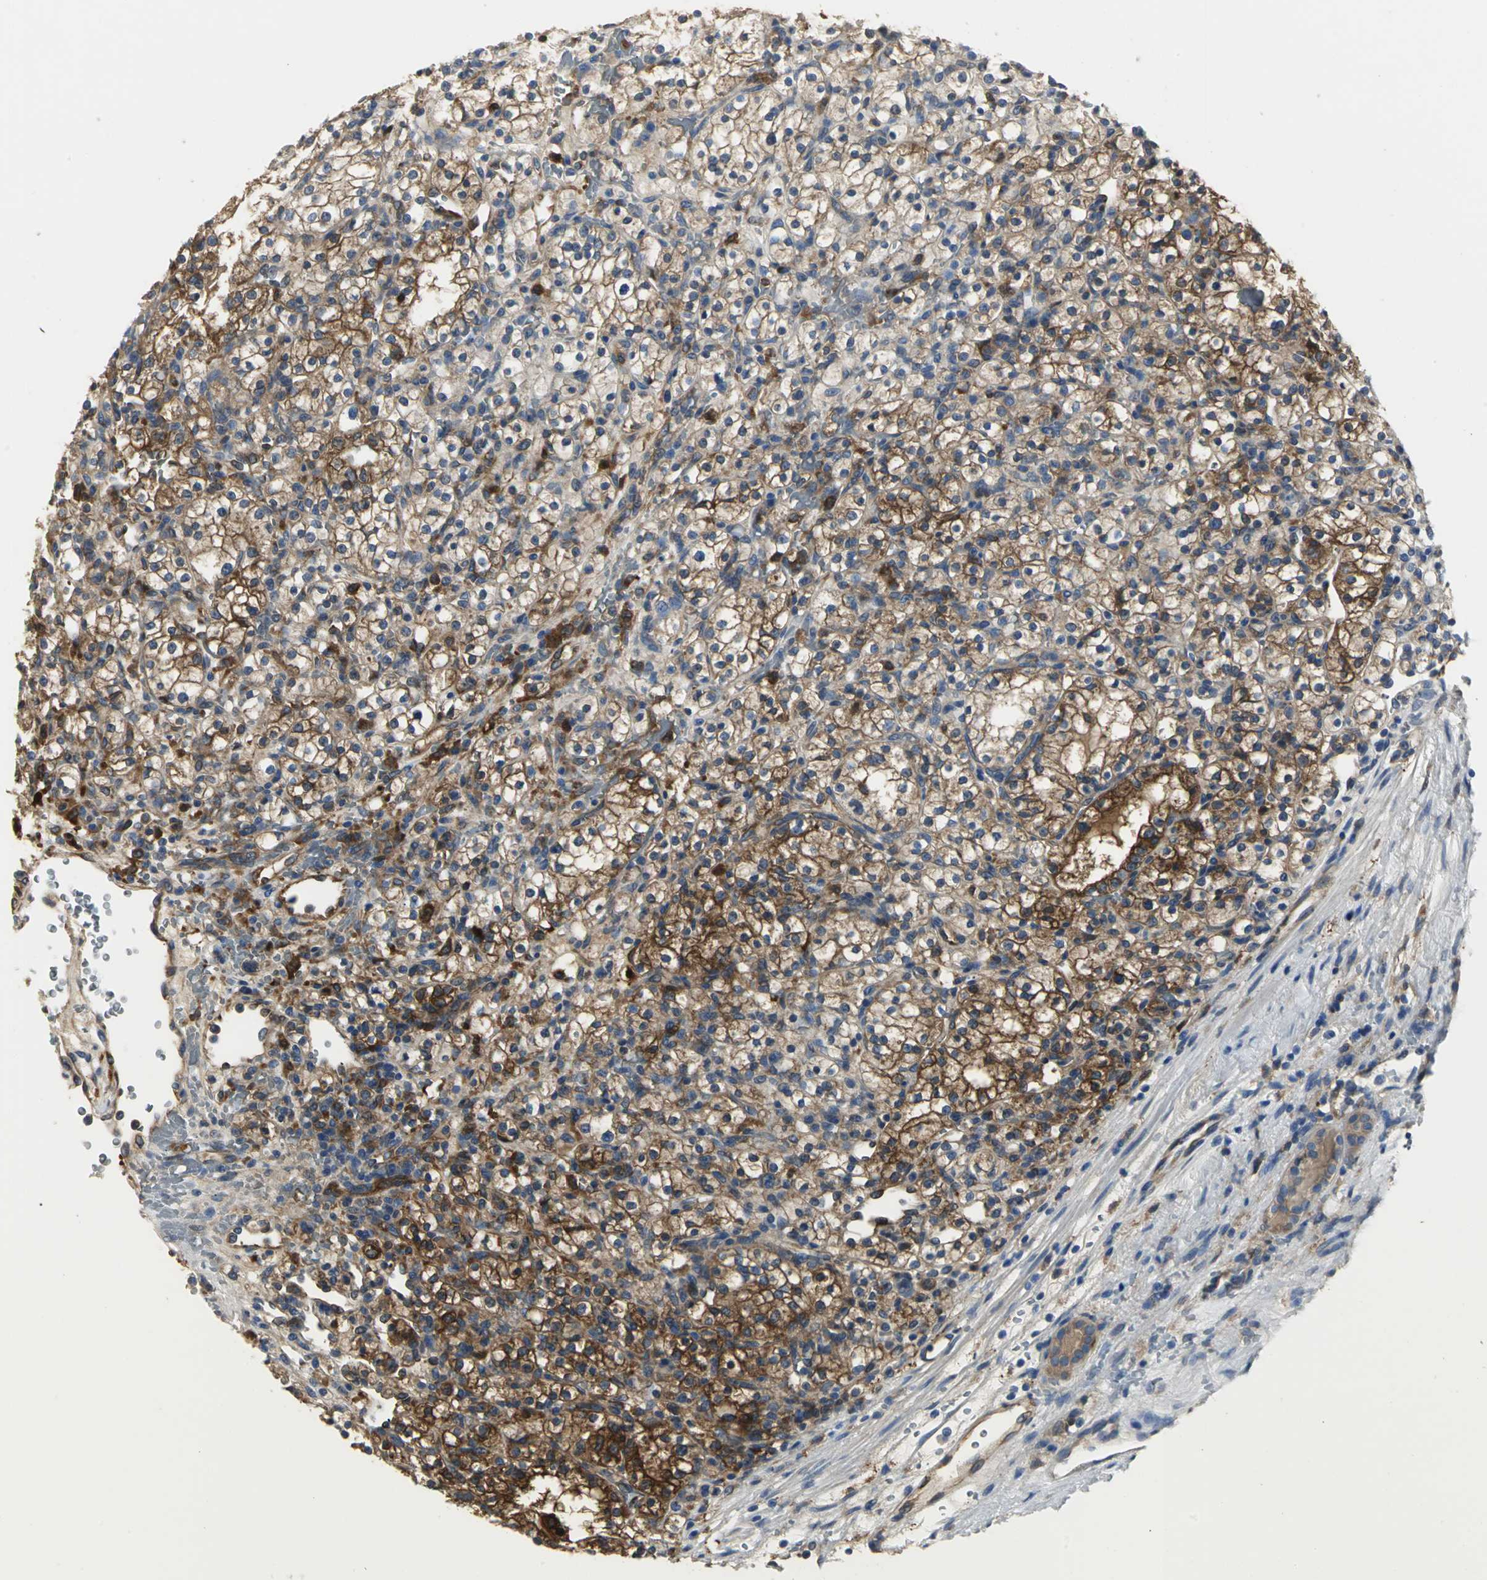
{"staining": {"intensity": "strong", "quantity": ">75%", "location": "cytoplasmic/membranous"}, "tissue": "renal cancer", "cell_type": "Tumor cells", "image_type": "cancer", "snomed": [{"axis": "morphology", "description": "Normal tissue, NOS"}, {"axis": "morphology", "description": "Adenocarcinoma, NOS"}, {"axis": "topography", "description": "Kidney"}], "caption": "Renal cancer tissue displays strong cytoplasmic/membranous expression in about >75% of tumor cells, visualized by immunohistochemistry.", "gene": "CHRNB1", "patient": {"sex": "female", "age": 55}}